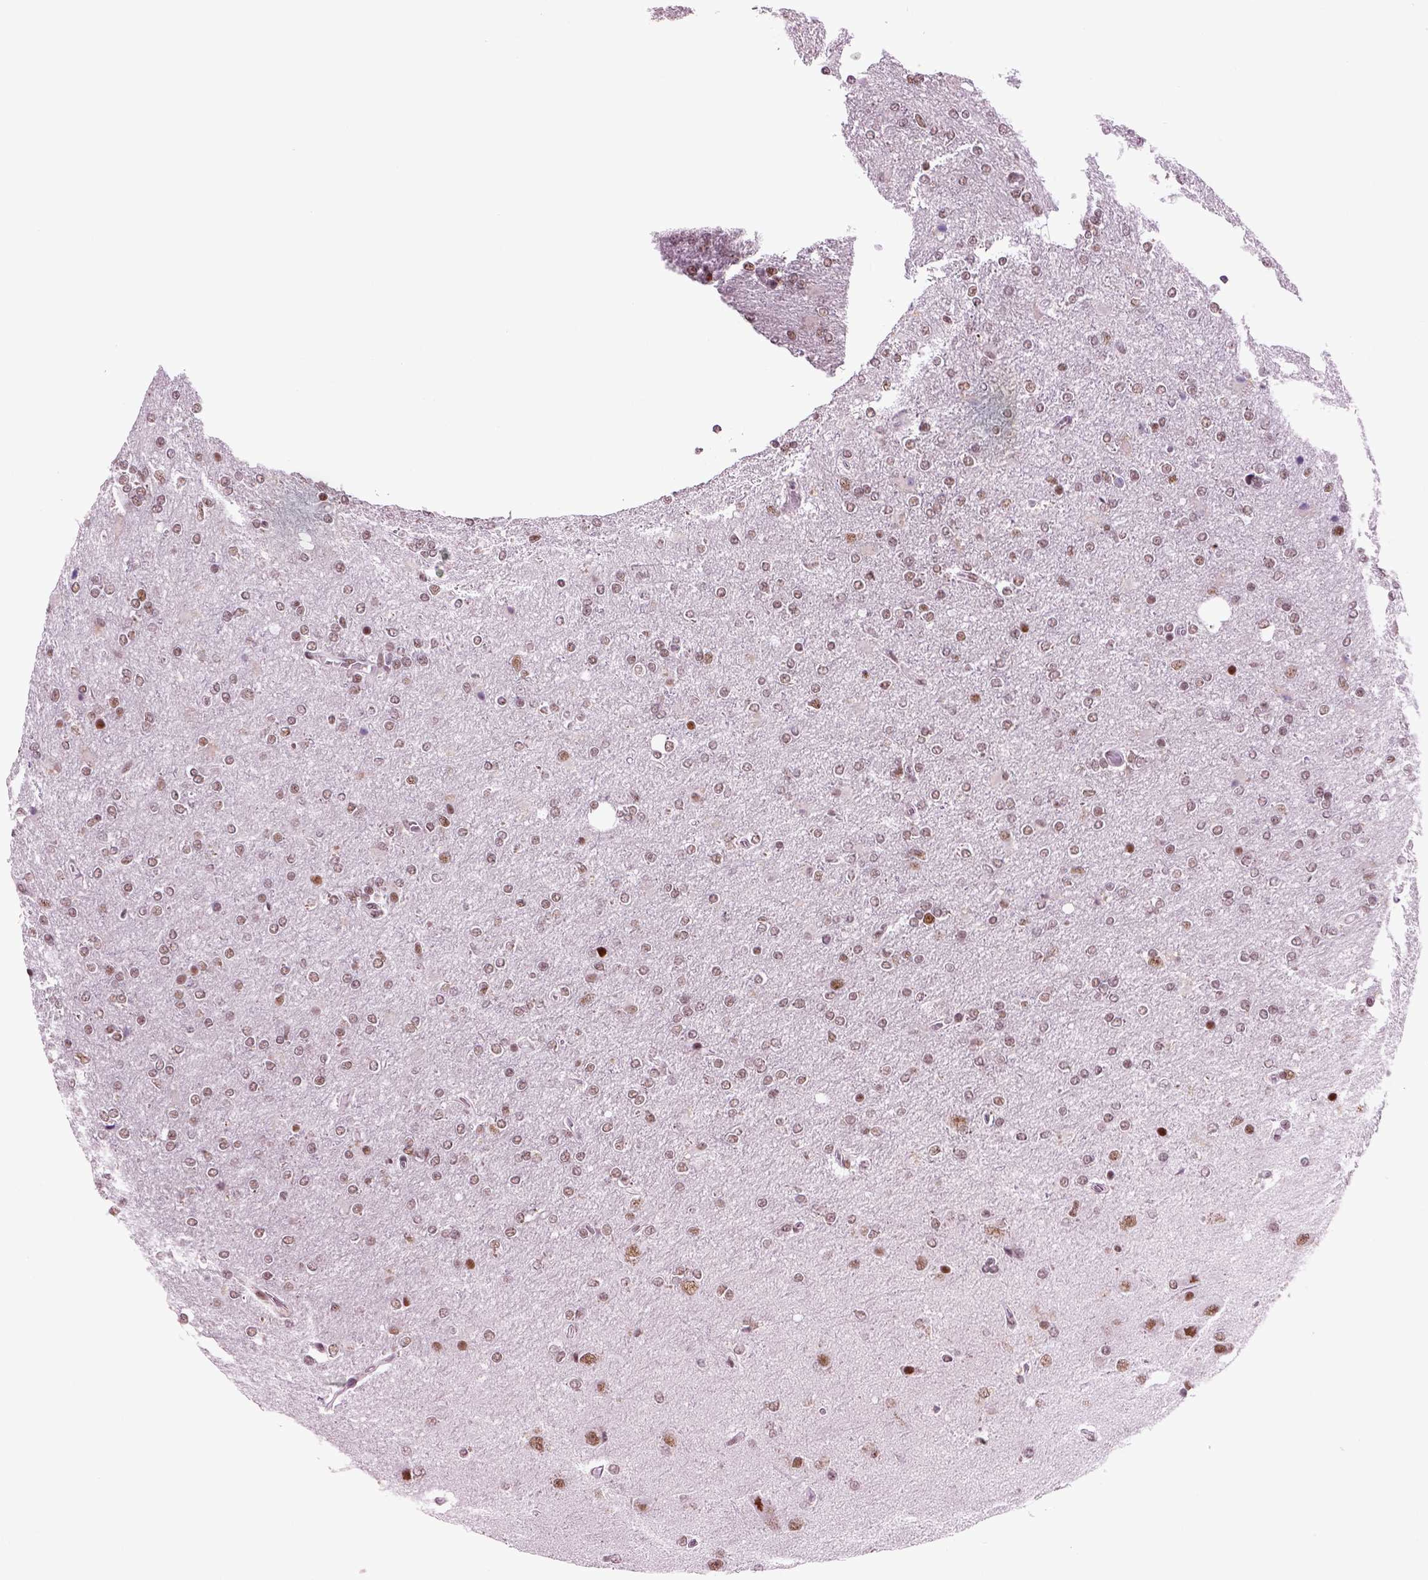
{"staining": {"intensity": "weak", "quantity": "<25%", "location": "nuclear"}, "tissue": "glioma", "cell_type": "Tumor cells", "image_type": "cancer", "snomed": [{"axis": "morphology", "description": "Glioma, malignant, High grade"}, {"axis": "topography", "description": "Cerebral cortex"}], "caption": "This is an immunohistochemistry (IHC) photomicrograph of glioma. There is no staining in tumor cells.", "gene": "RCOR3", "patient": {"sex": "male", "age": 70}}